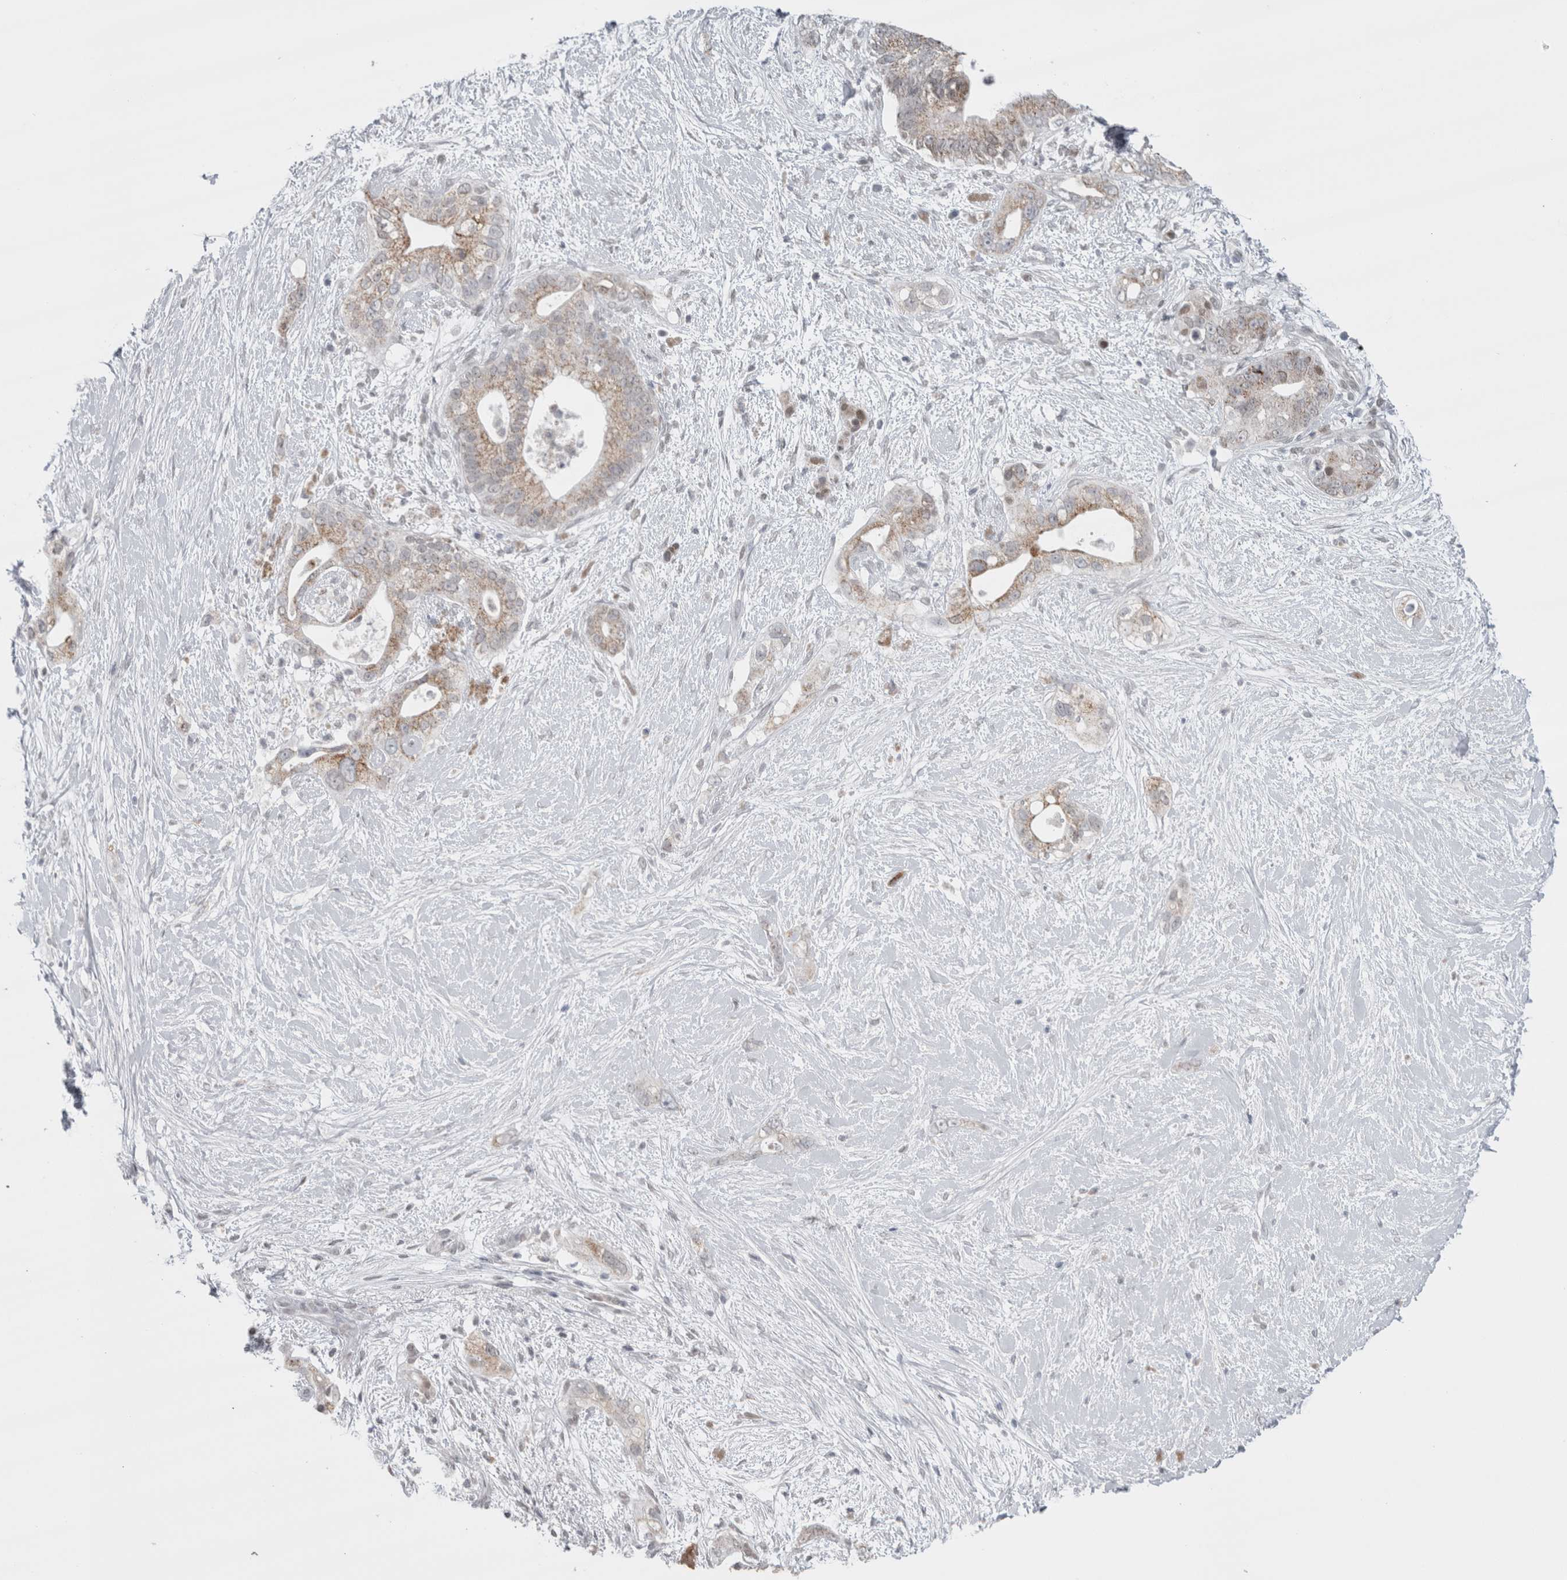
{"staining": {"intensity": "weak", "quantity": ">75%", "location": "cytoplasmic/membranous,nuclear"}, "tissue": "pancreatic cancer", "cell_type": "Tumor cells", "image_type": "cancer", "snomed": [{"axis": "morphology", "description": "Adenocarcinoma, NOS"}, {"axis": "topography", "description": "Pancreas"}], "caption": "Pancreatic cancer stained with a brown dye demonstrates weak cytoplasmic/membranous and nuclear positive positivity in approximately >75% of tumor cells.", "gene": "PLIN1", "patient": {"sex": "male", "age": 53}}